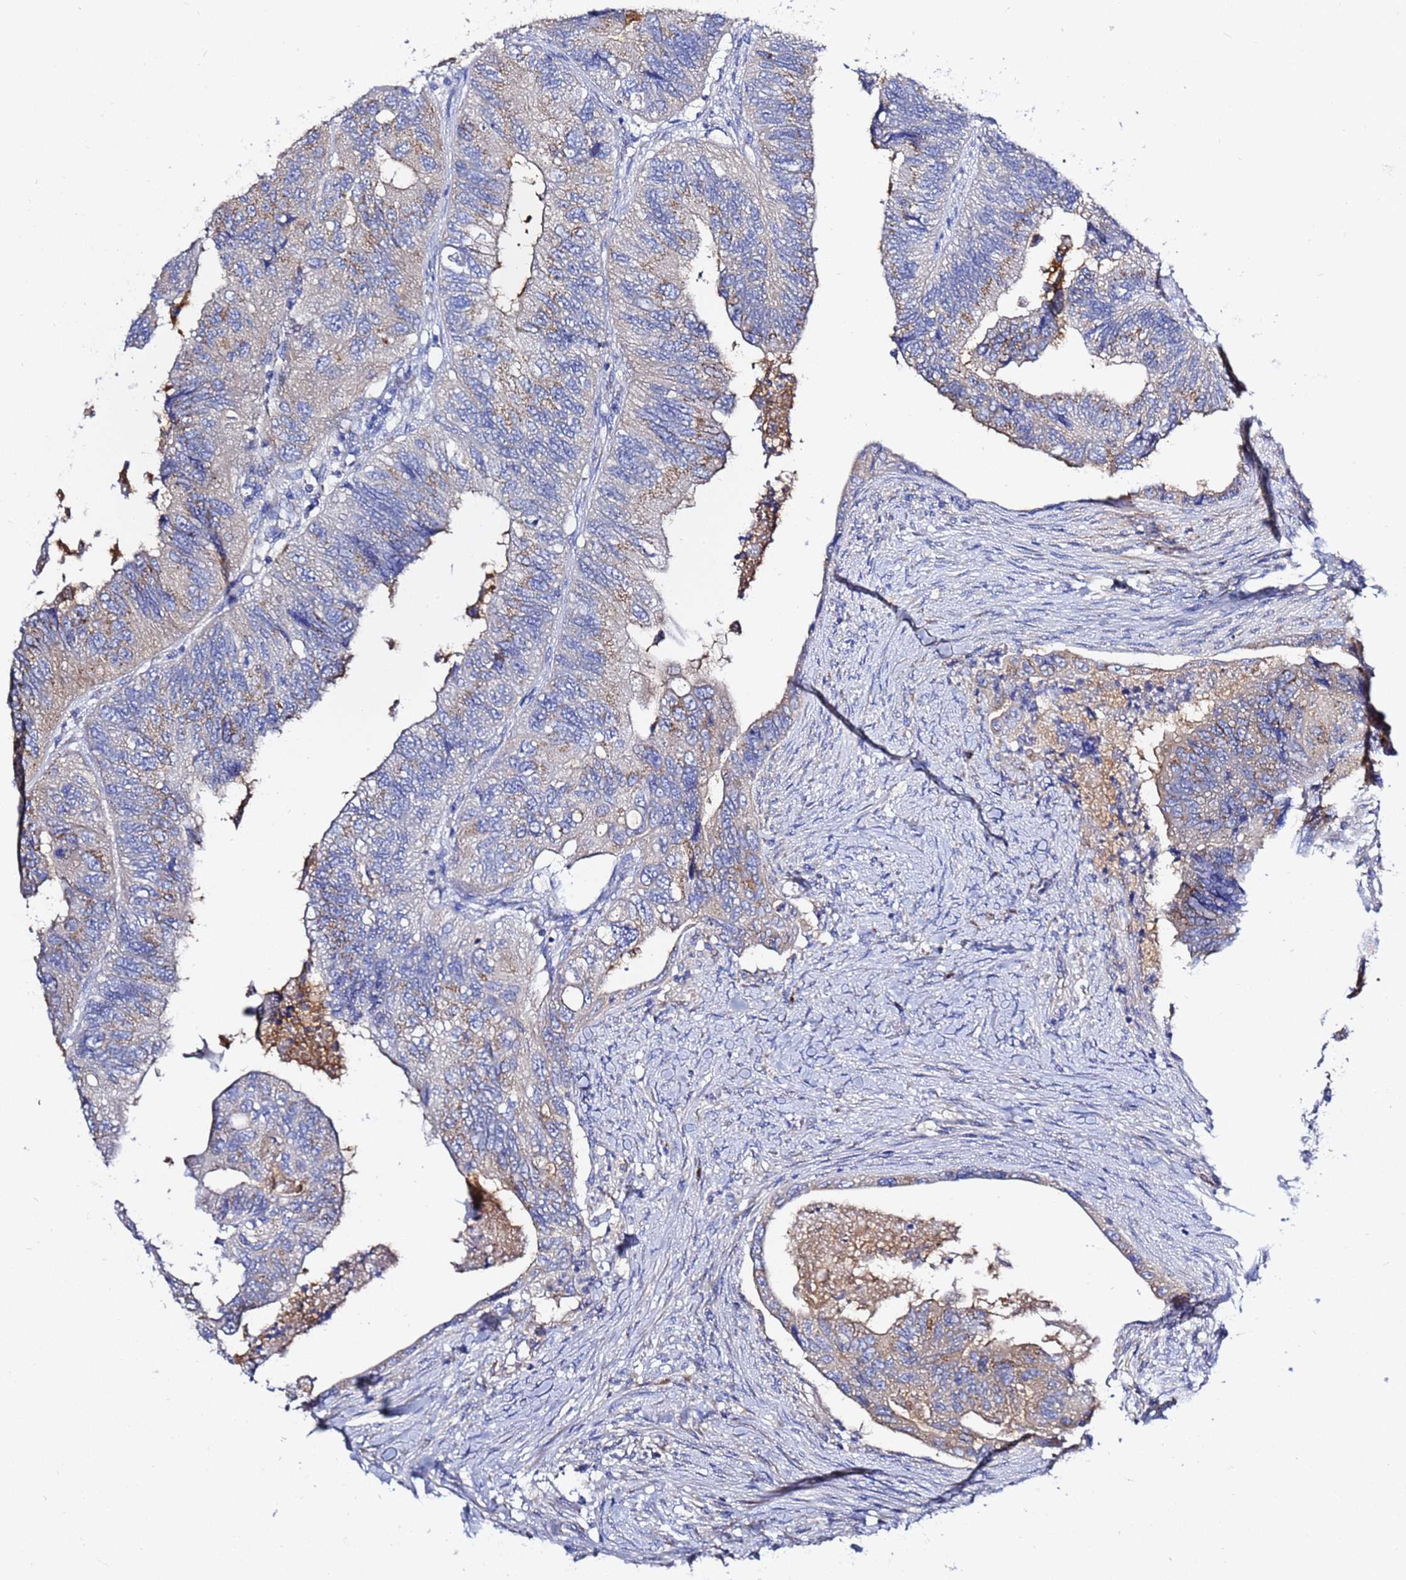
{"staining": {"intensity": "weak", "quantity": "25%-75%", "location": "cytoplasmic/membranous"}, "tissue": "colorectal cancer", "cell_type": "Tumor cells", "image_type": "cancer", "snomed": [{"axis": "morphology", "description": "Adenocarcinoma, NOS"}, {"axis": "topography", "description": "Rectum"}], "caption": "Protein staining of colorectal cancer tissue reveals weak cytoplasmic/membranous positivity in approximately 25%-75% of tumor cells.", "gene": "ANAPC1", "patient": {"sex": "male", "age": 63}}